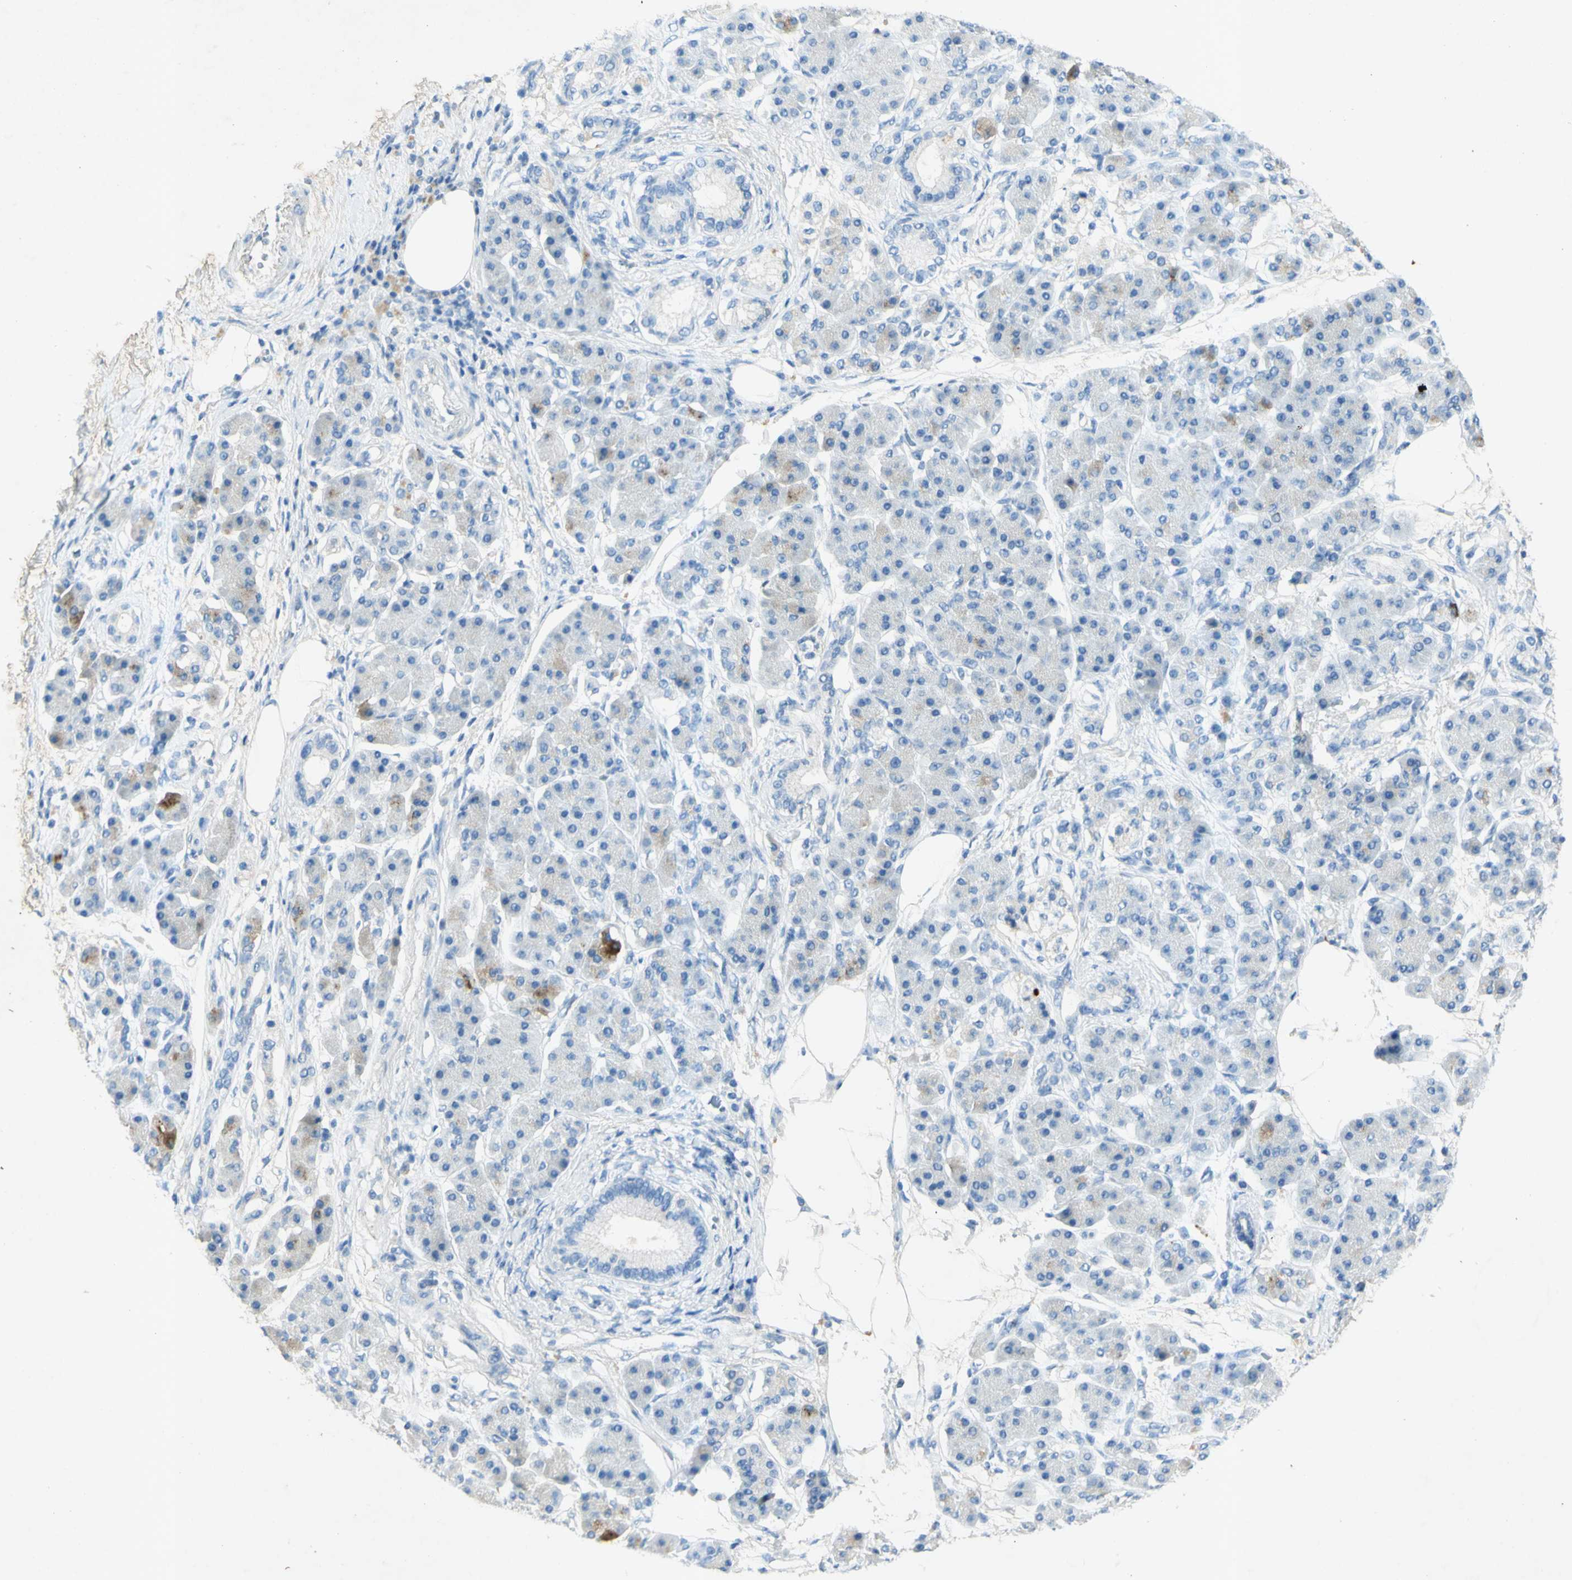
{"staining": {"intensity": "strong", "quantity": "<25%", "location": "cytoplasmic/membranous"}, "tissue": "pancreatic cancer", "cell_type": "Tumor cells", "image_type": "cancer", "snomed": [{"axis": "morphology", "description": "Adenocarcinoma, NOS"}, {"axis": "morphology", "description": "Adenocarcinoma, metastatic, NOS"}, {"axis": "topography", "description": "Lymph node"}, {"axis": "topography", "description": "Pancreas"}, {"axis": "topography", "description": "Duodenum"}], "caption": "Human metastatic adenocarcinoma (pancreatic) stained with a brown dye displays strong cytoplasmic/membranous positive expression in approximately <25% of tumor cells.", "gene": "GDF15", "patient": {"sex": "female", "age": 64}}